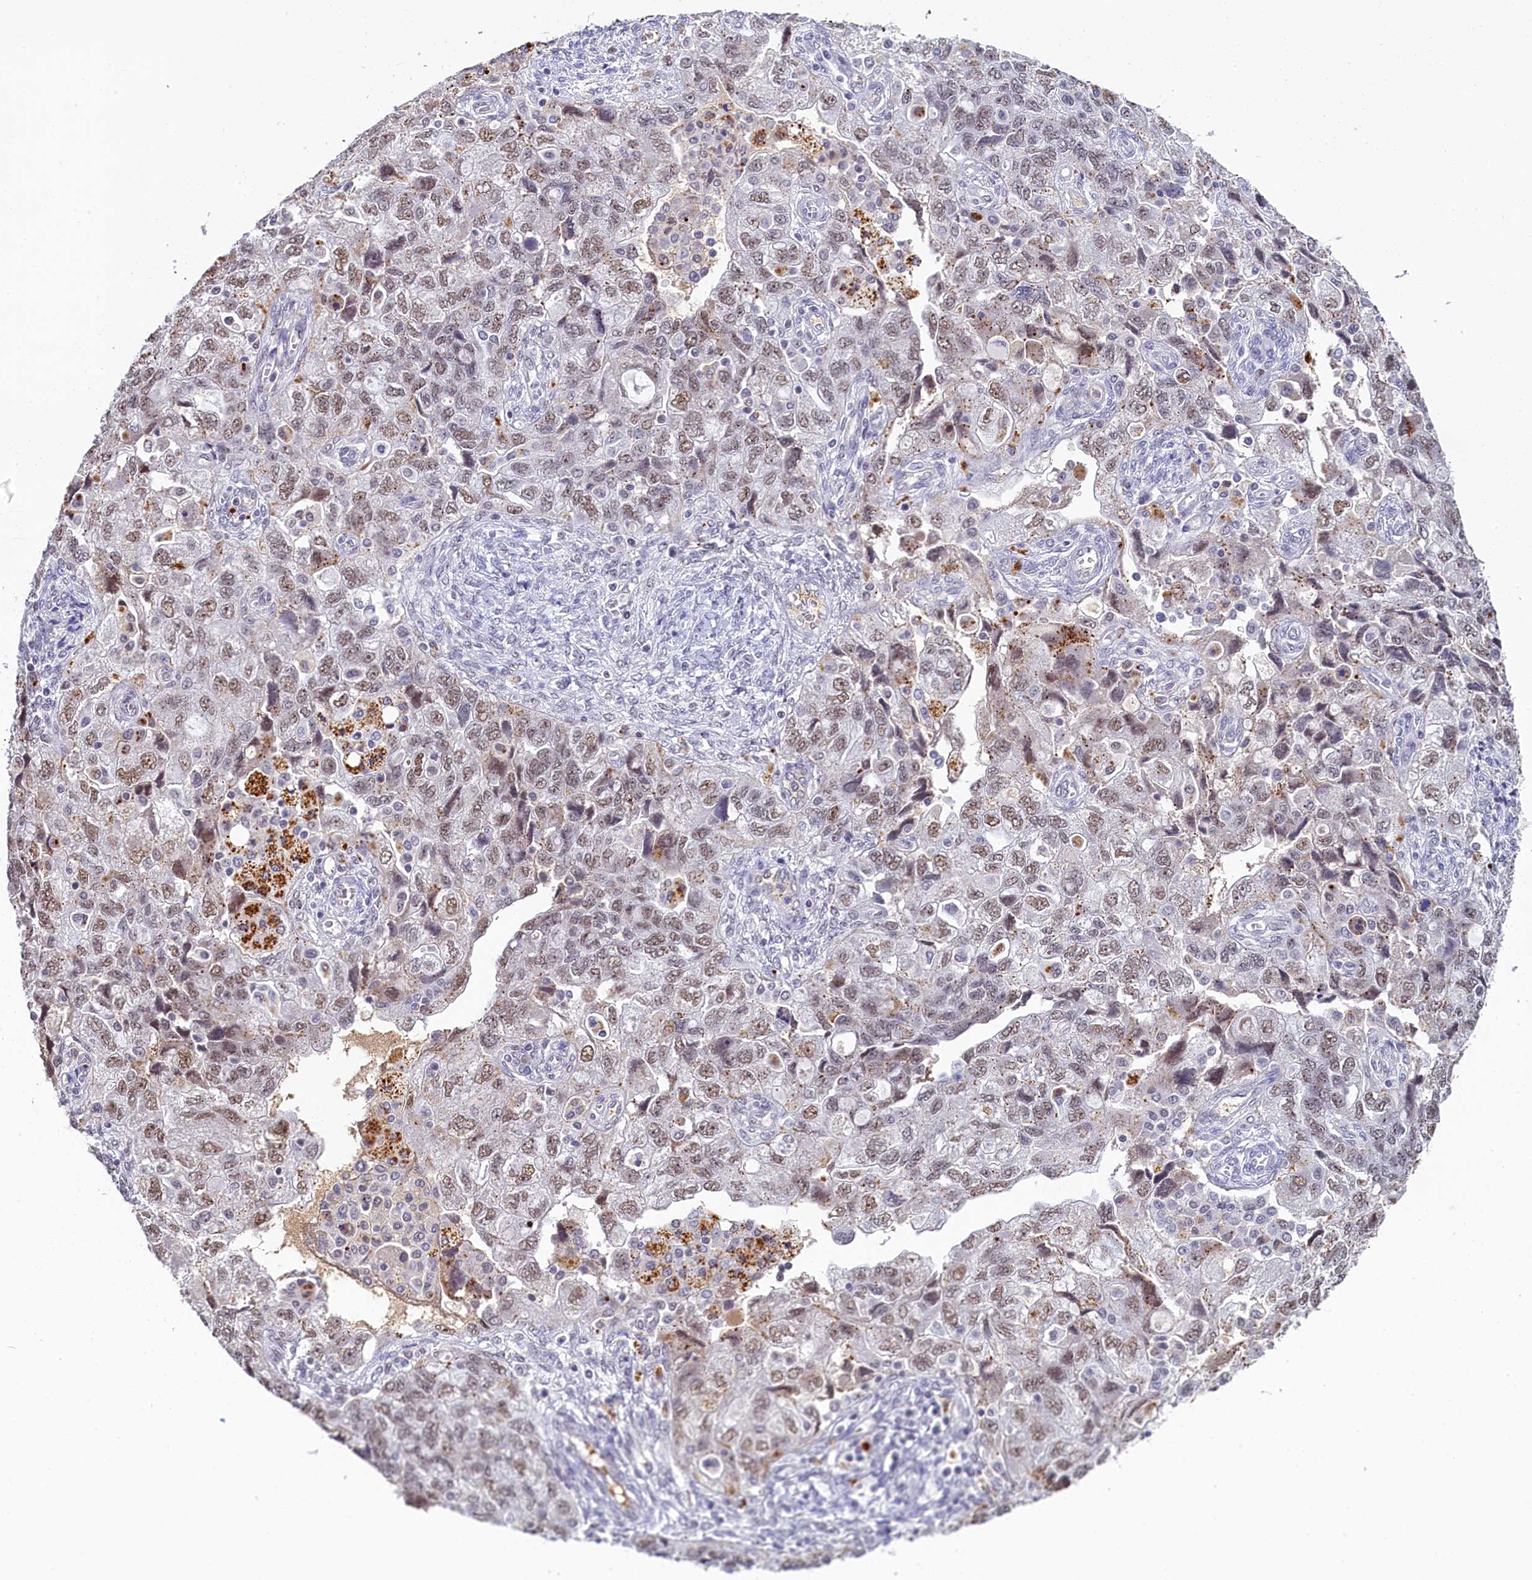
{"staining": {"intensity": "moderate", "quantity": ">75%", "location": "nuclear"}, "tissue": "ovarian cancer", "cell_type": "Tumor cells", "image_type": "cancer", "snomed": [{"axis": "morphology", "description": "Carcinoma, NOS"}, {"axis": "morphology", "description": "Cystadenocarcinoma, serous, NOS"}, {"axis": "topography", "description": "Ovary"}], "caption": "A micrograph of human carcinoma (ovarian) stained for a protein exhibits moderate nuclear brown staining in tumor cells.", "gene": "INTS14", "patient": {"sex": "female", "age": 69}}